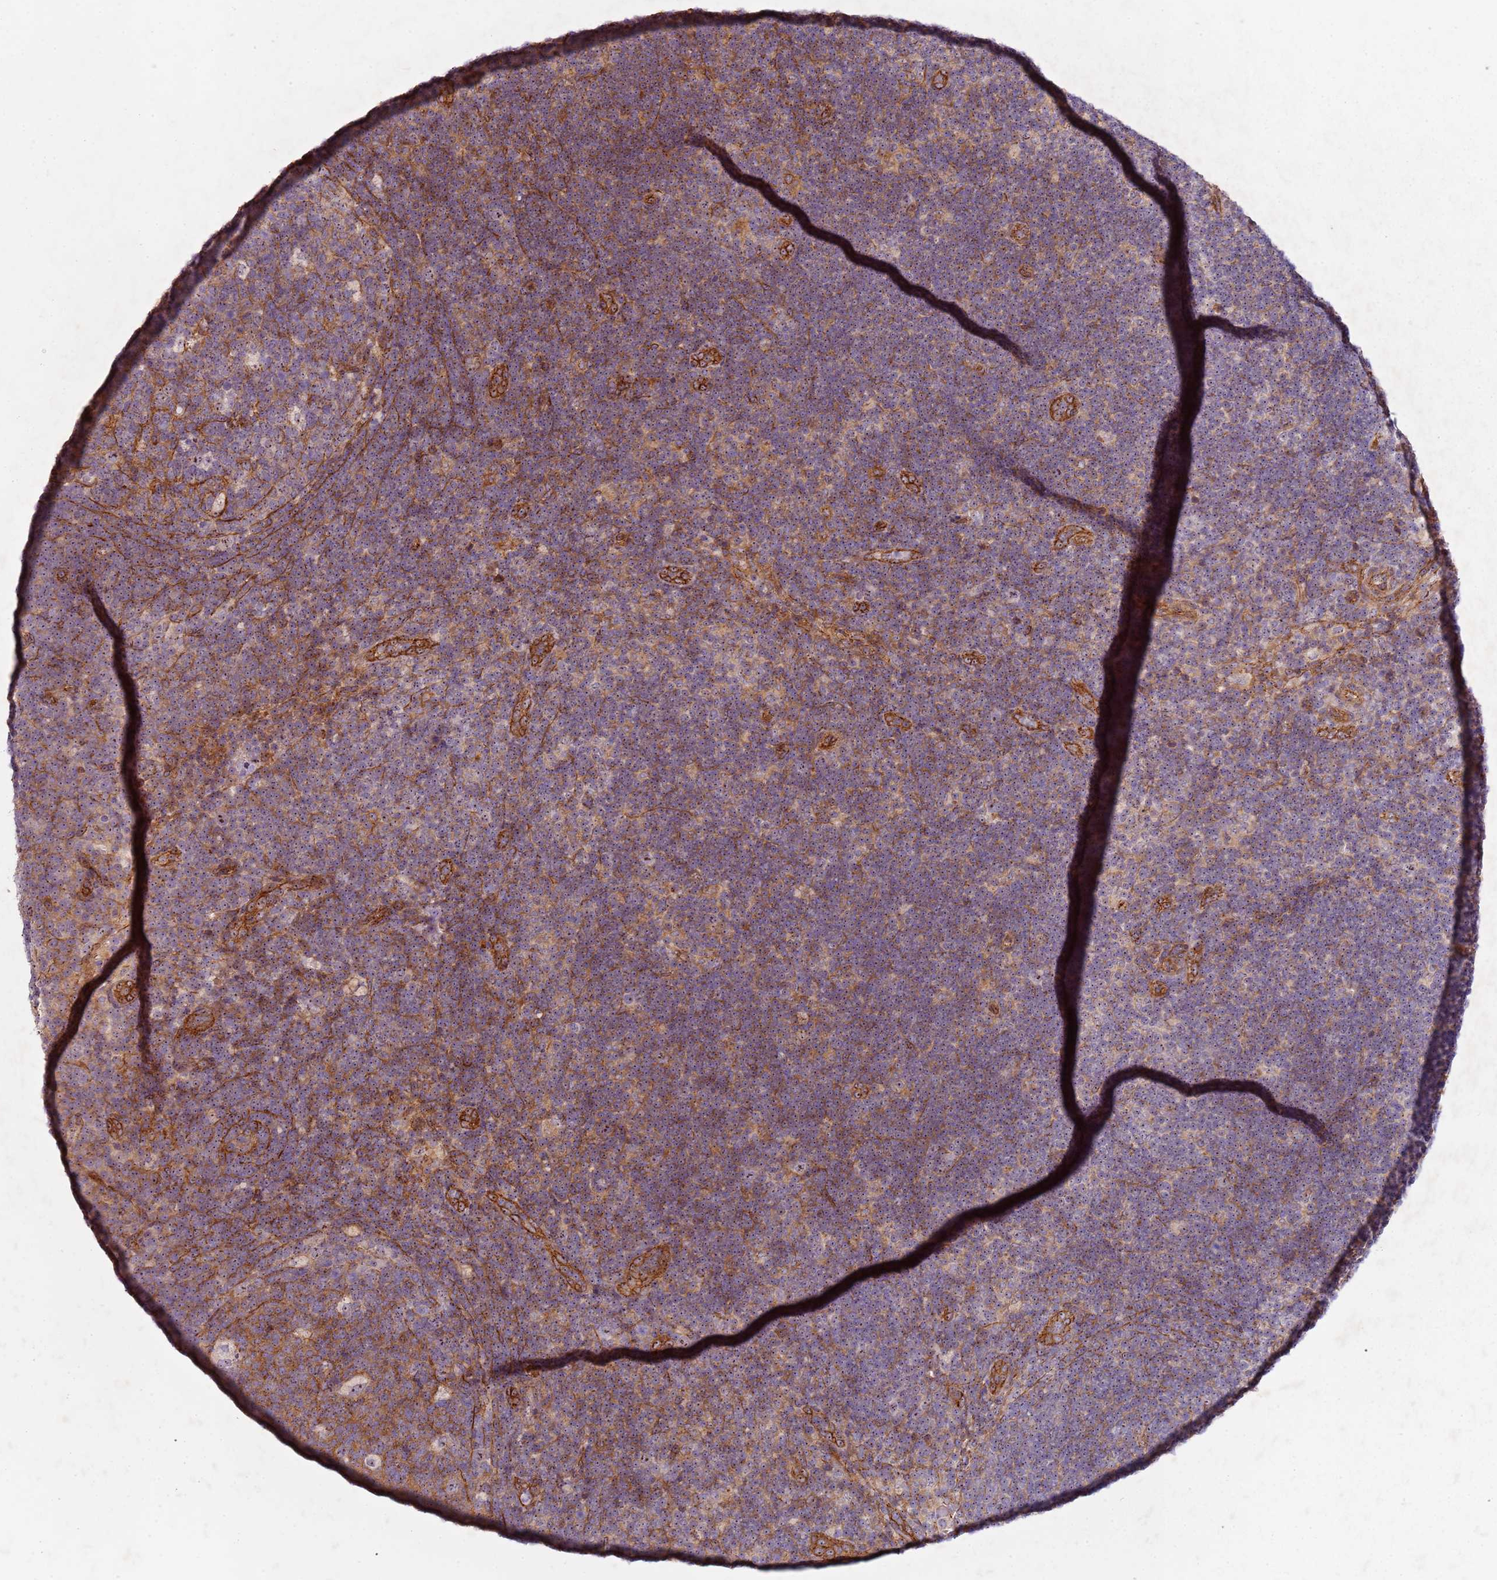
{"staining": {"intensity": "negative", "quantity": "none", "location": "none"}, "tissue": "lymph node", "cell_type": "Germinal center cells", "image_type": "normal", "snomed": [{"axis": "morphology", "description": "Normal tissue, NOS"}, {"axis": "topography", "description": "Lymph node"}], "caption": "IHC image of benign lymph node: lymph node stained with DAB (3,3'-diaminobenzidine) shows no significant protein staining in germinal center cells. The staining was performed using DAB to visualize the protein expression in brown, while the nuclei were stained in blue with hematoxylin (Magnification: 20x).", "gene": "C2CD4B", "patient": {"sex": "female", "age": 31}}